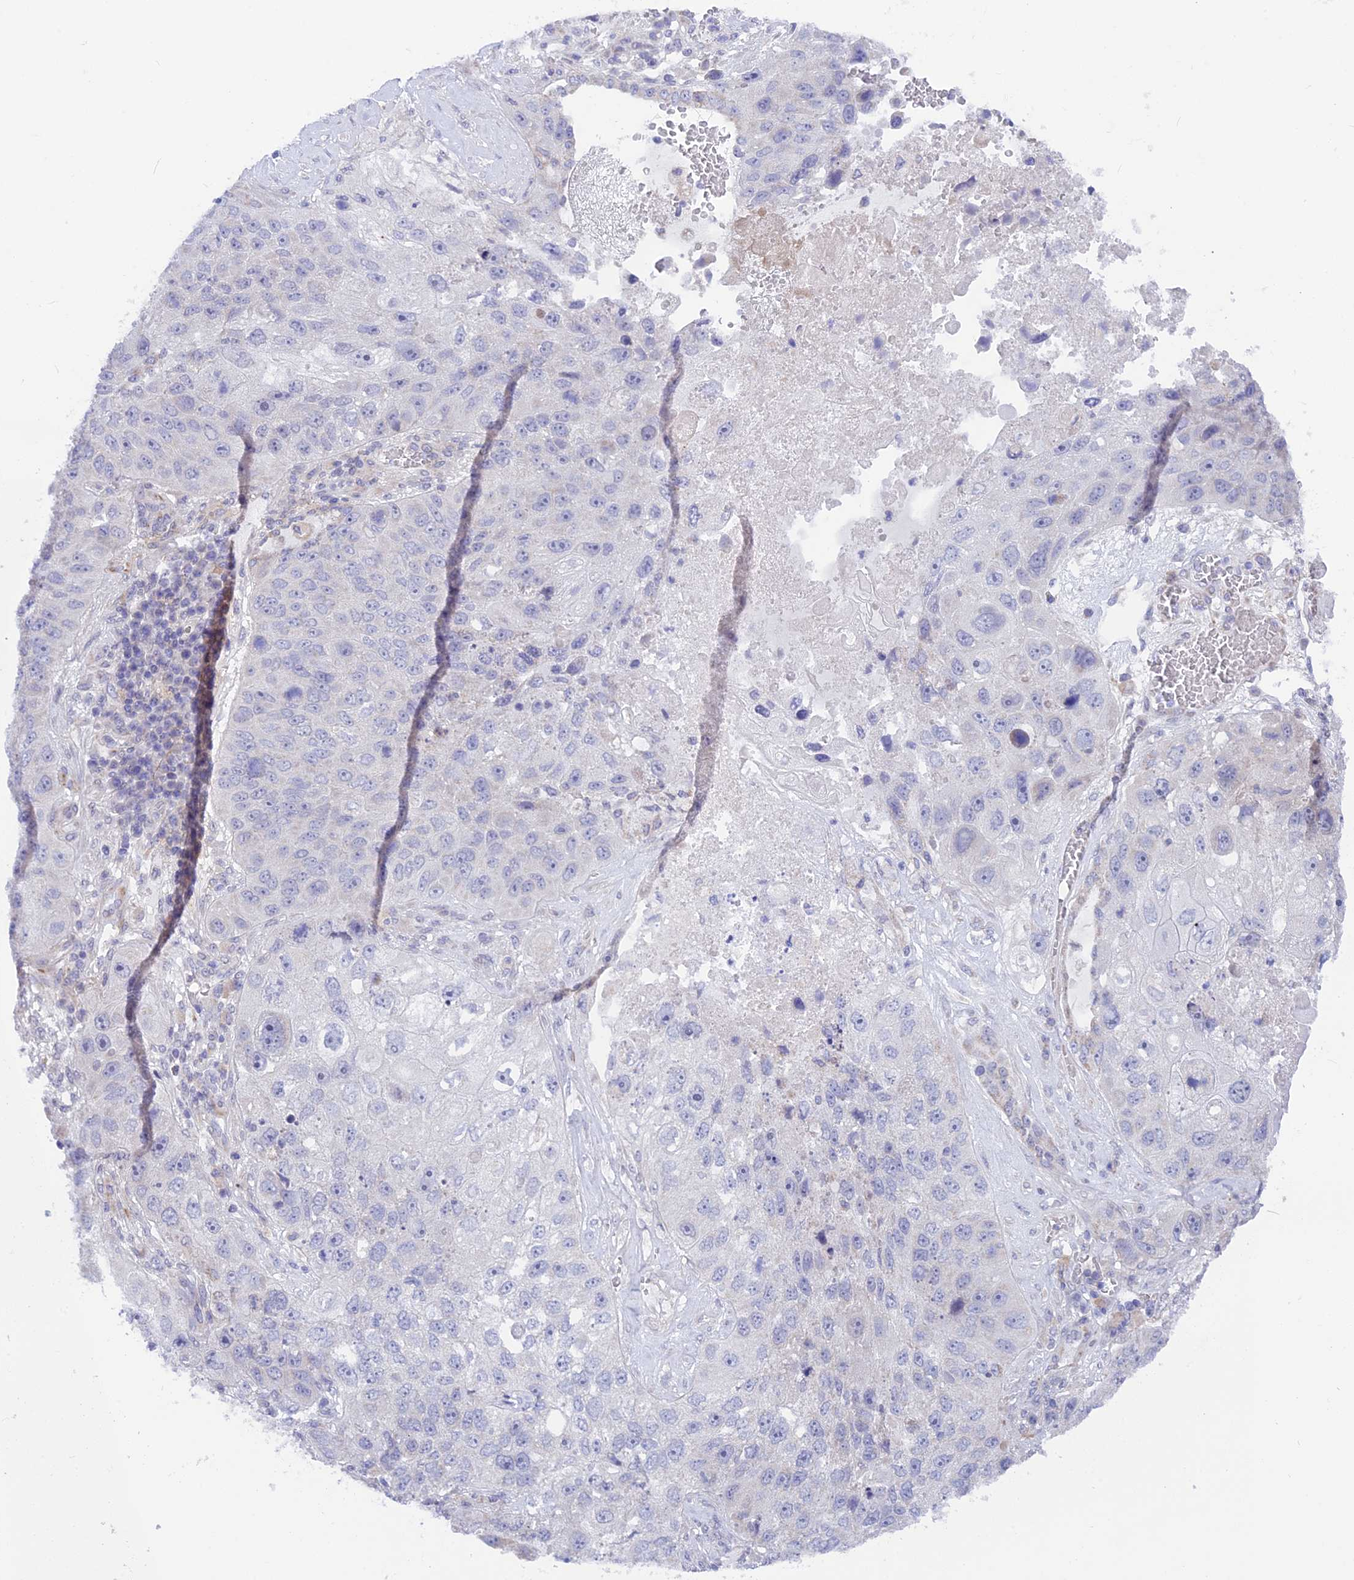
{"staining": {"intensity": "negative", "quantity": "none", "location": "none"}, "tissue": "lung cancer", "cell_type": "Tumor cells", "image_type": "cancer", "snomed": [{"axis": "morphology", "description": "Squamous cell carcinoma, NOS"}, {"axis": "topography", "description": "Lung"}], "caption": "The histopathology image exhibits no staining of tumor cells in lung cancer (squamous cell carcinoma).", "gene": "PLAC9", "patient": {"sex": "male", "age": 61}}